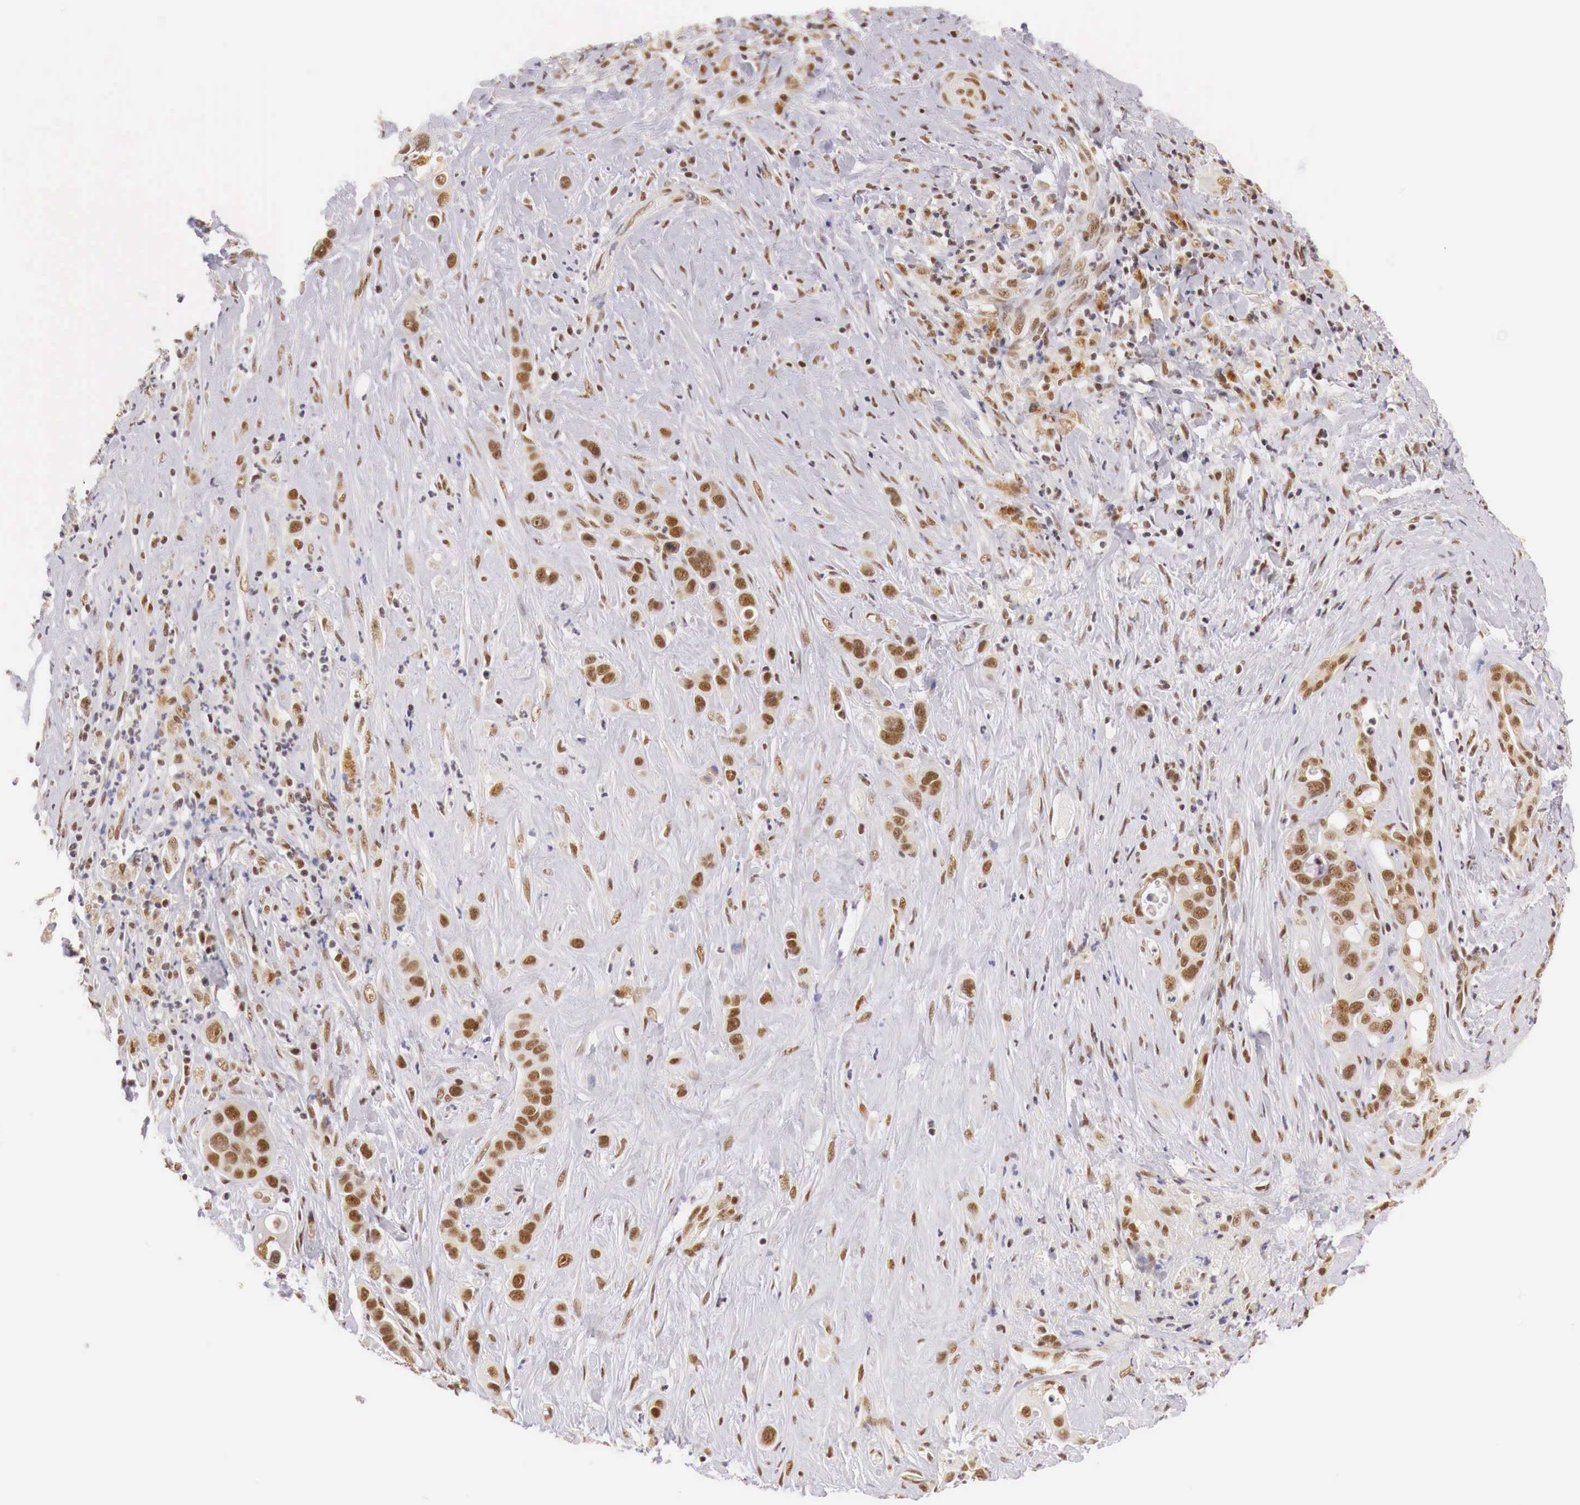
{"staining": {"intensity": "moderate", "quantity": ">75%", "location": "cytoplasmic/membranous,nuclear"}, "tissue": "liver cancer", "cell_type": "Tumor cells", "image_type": "cancer", "snomed": [{"axis": "morphology", "description": "Cholangiocarcinoma"}, {"axis": "topography", "description": "Liver"}], "caption": "Protein staining shows moderate cytoplasmic/membranous and nuclear expression in approximately >75% of tumor cells in liver cancer (cholangiocarcinoma).", "gene": "GPKOW", "patient": {"sex": "female", "age": 79}}